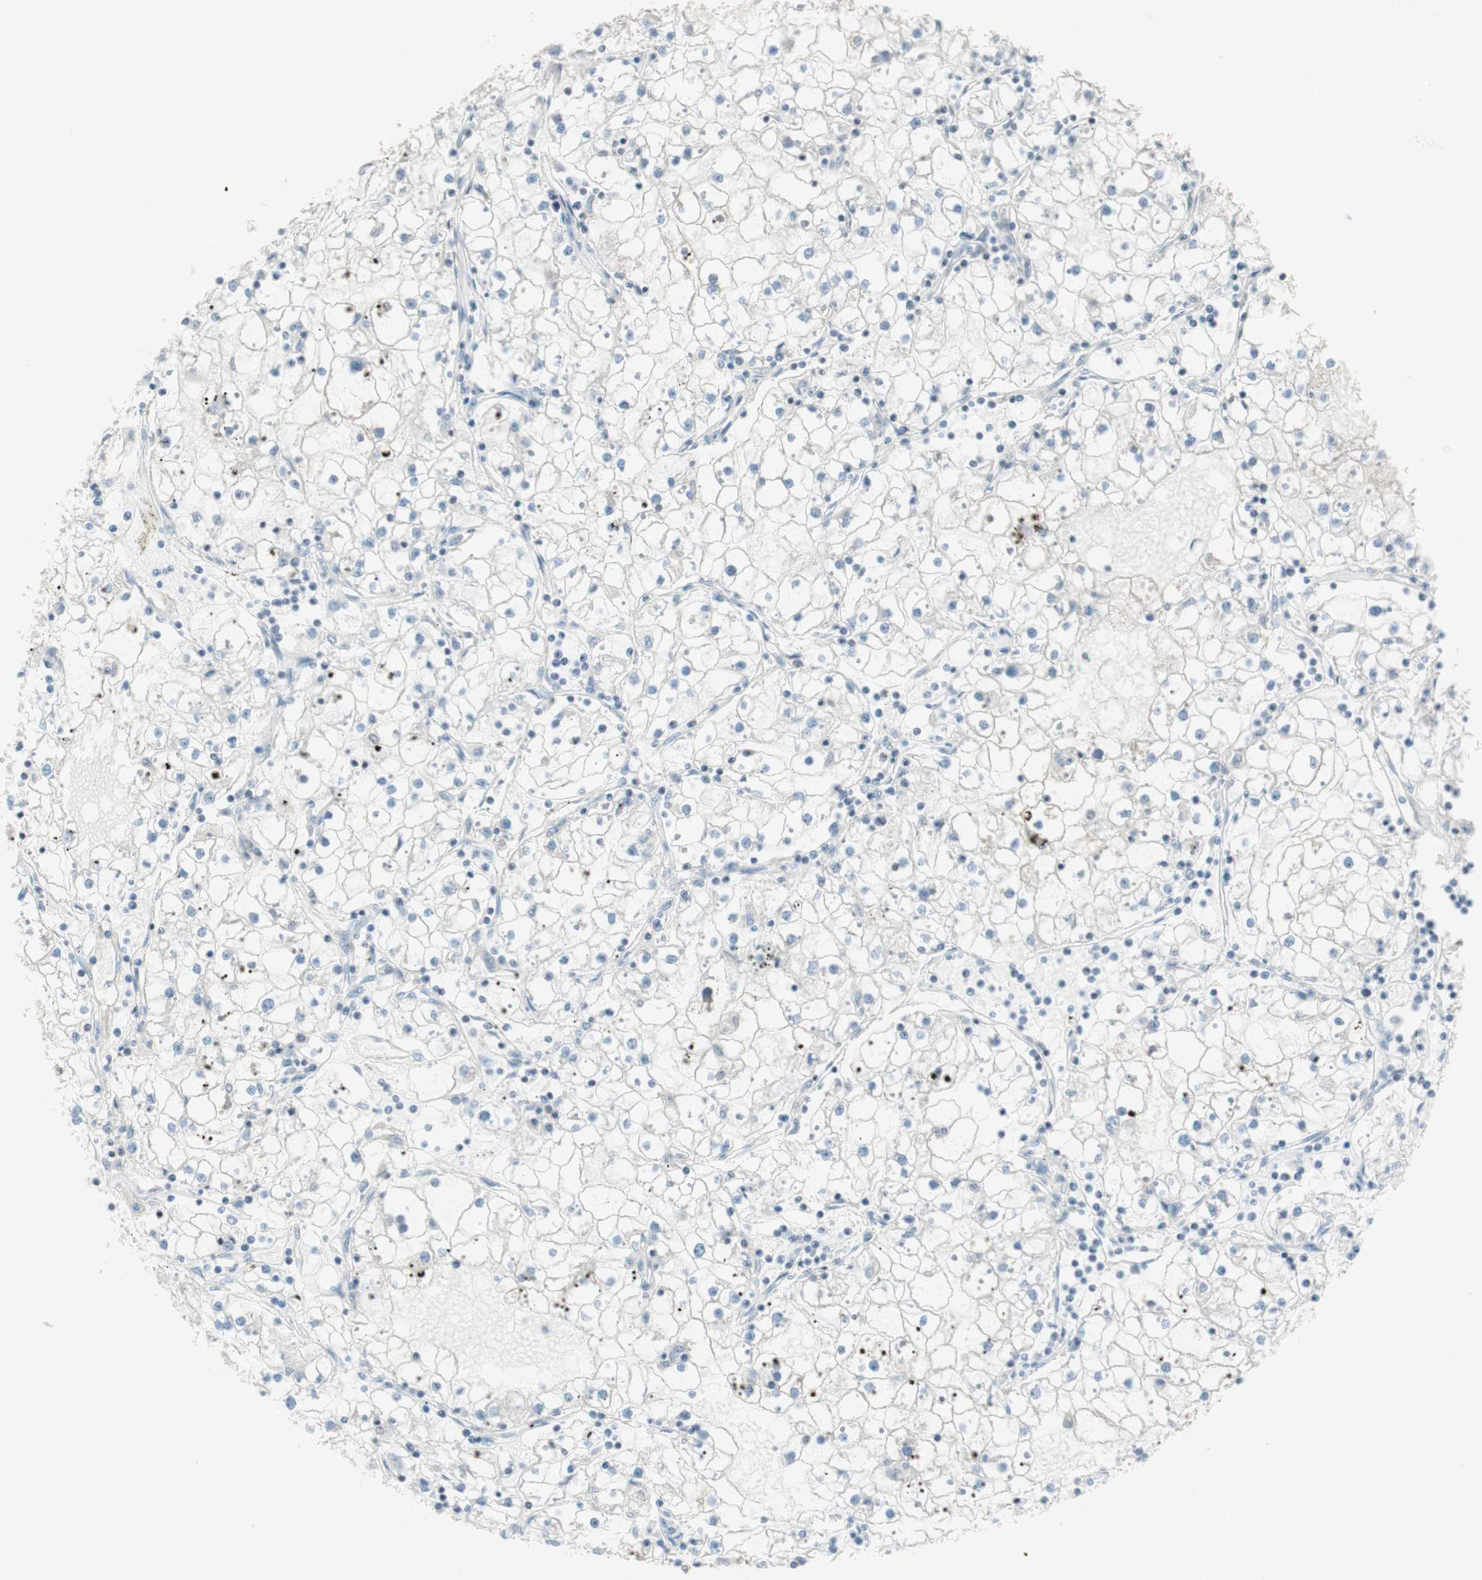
{"staining": {"intensity": "negative", "quantity": "none", "location": "none"}, "tissue": "renal cancer", "cell_type": "Tumor cells", "image_type": "cancer", "snomed": [{"axis": "morphology", "description": "Adenocarcinoma, NOS"}, {"axis": "topography", "description": "Kidney"}], "caption": "The micrograph exhibits no staining of tumor cells in adenocarcinoma (renal).", "gene": "JPH1", "patient": {"sex": "male", "age": 56}}